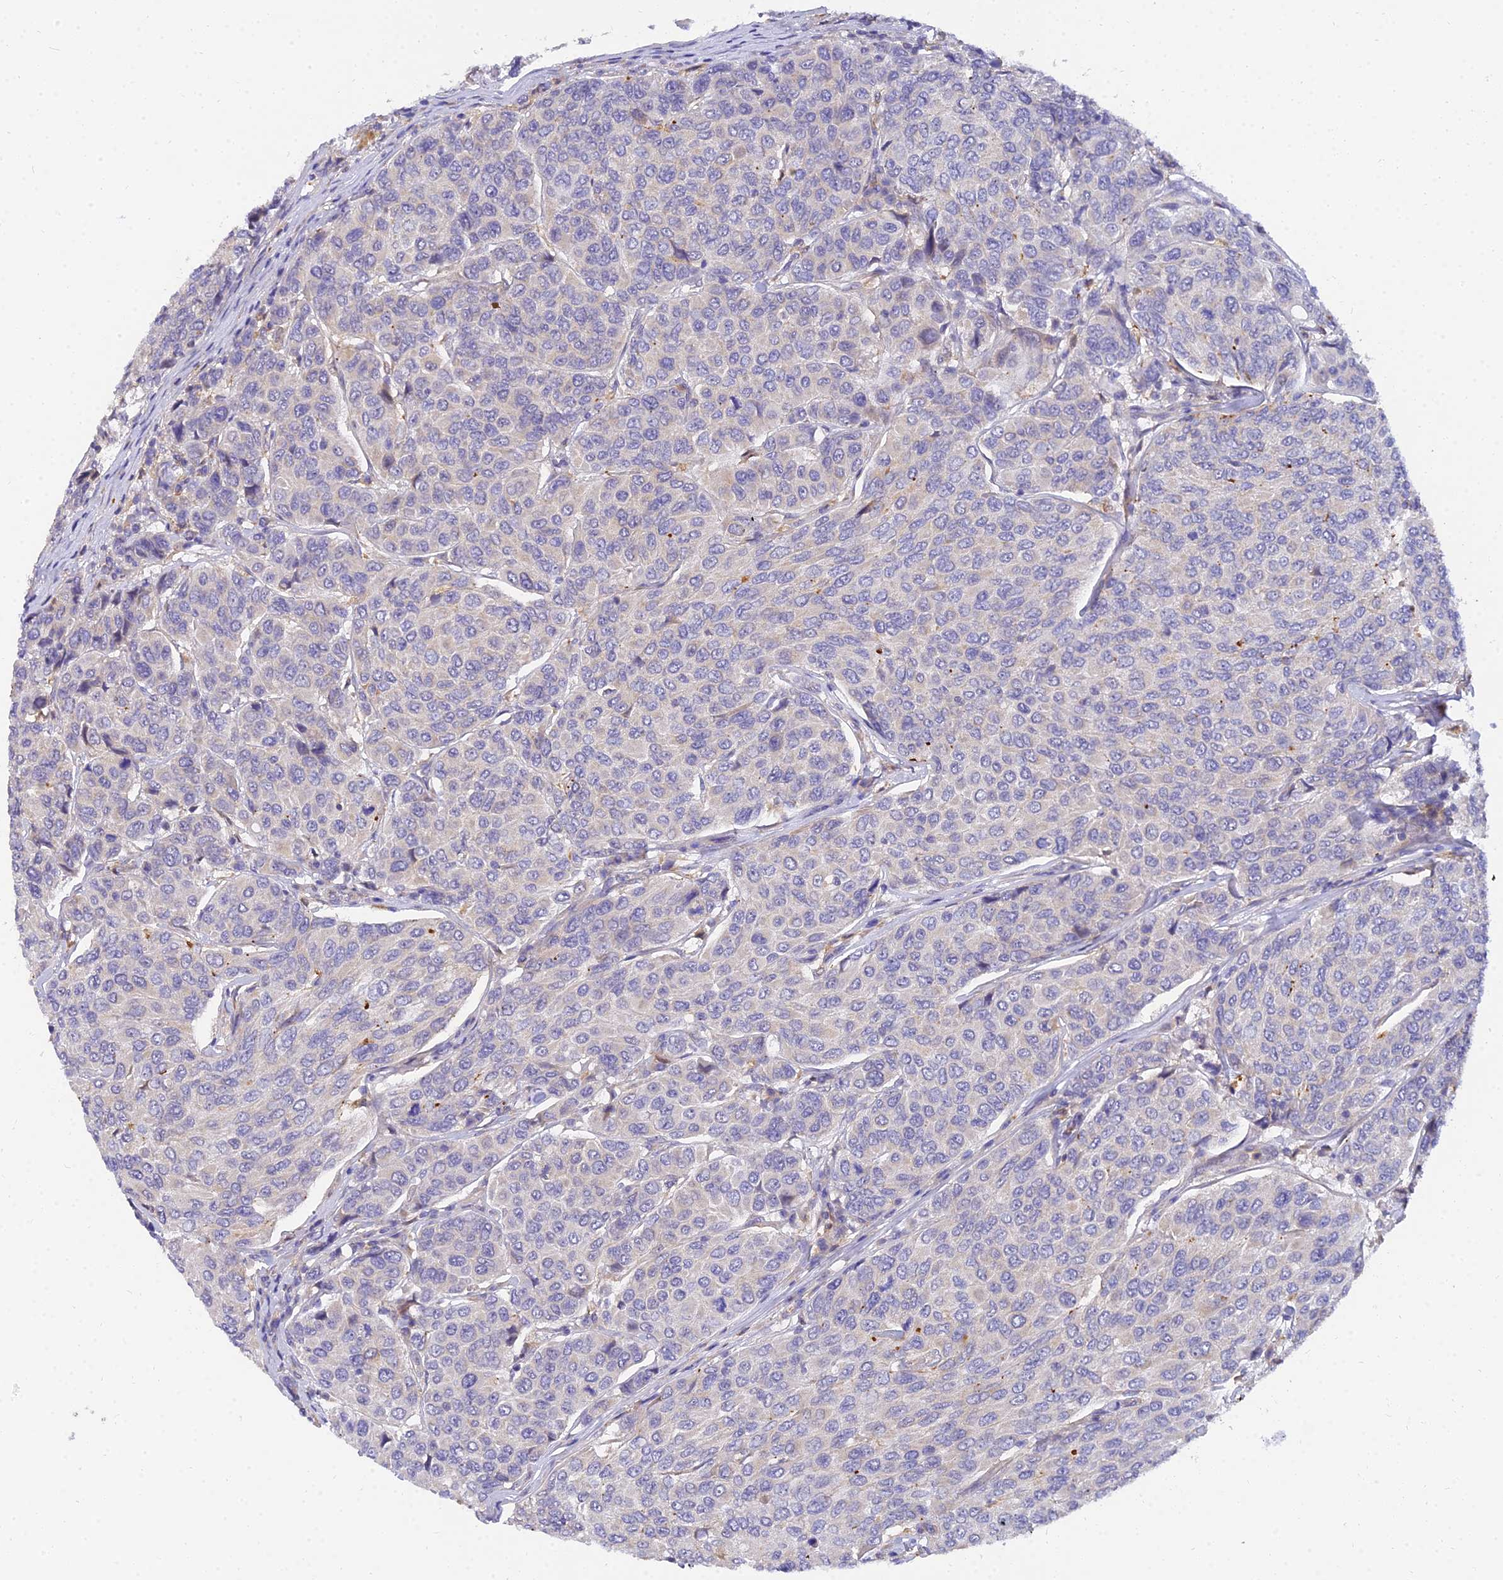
{"staining": {"intensity": "negative", "quantity": "none", "location": "none"}, "tissue": "breast cancer", "cell_type": "Tumor cells", "image_type": "cancer", "snomed": [{"axis": "morphology", "description": "Duct carcinoma"}, {"axis": "topography", "description": "Breast"}], "caption": "The histopathology image reveals no significant expression in tumor cells of intraductal carcinoma (breast).", "gene": "ARL8B", "patient": {"sex": "female", "age": 55}}